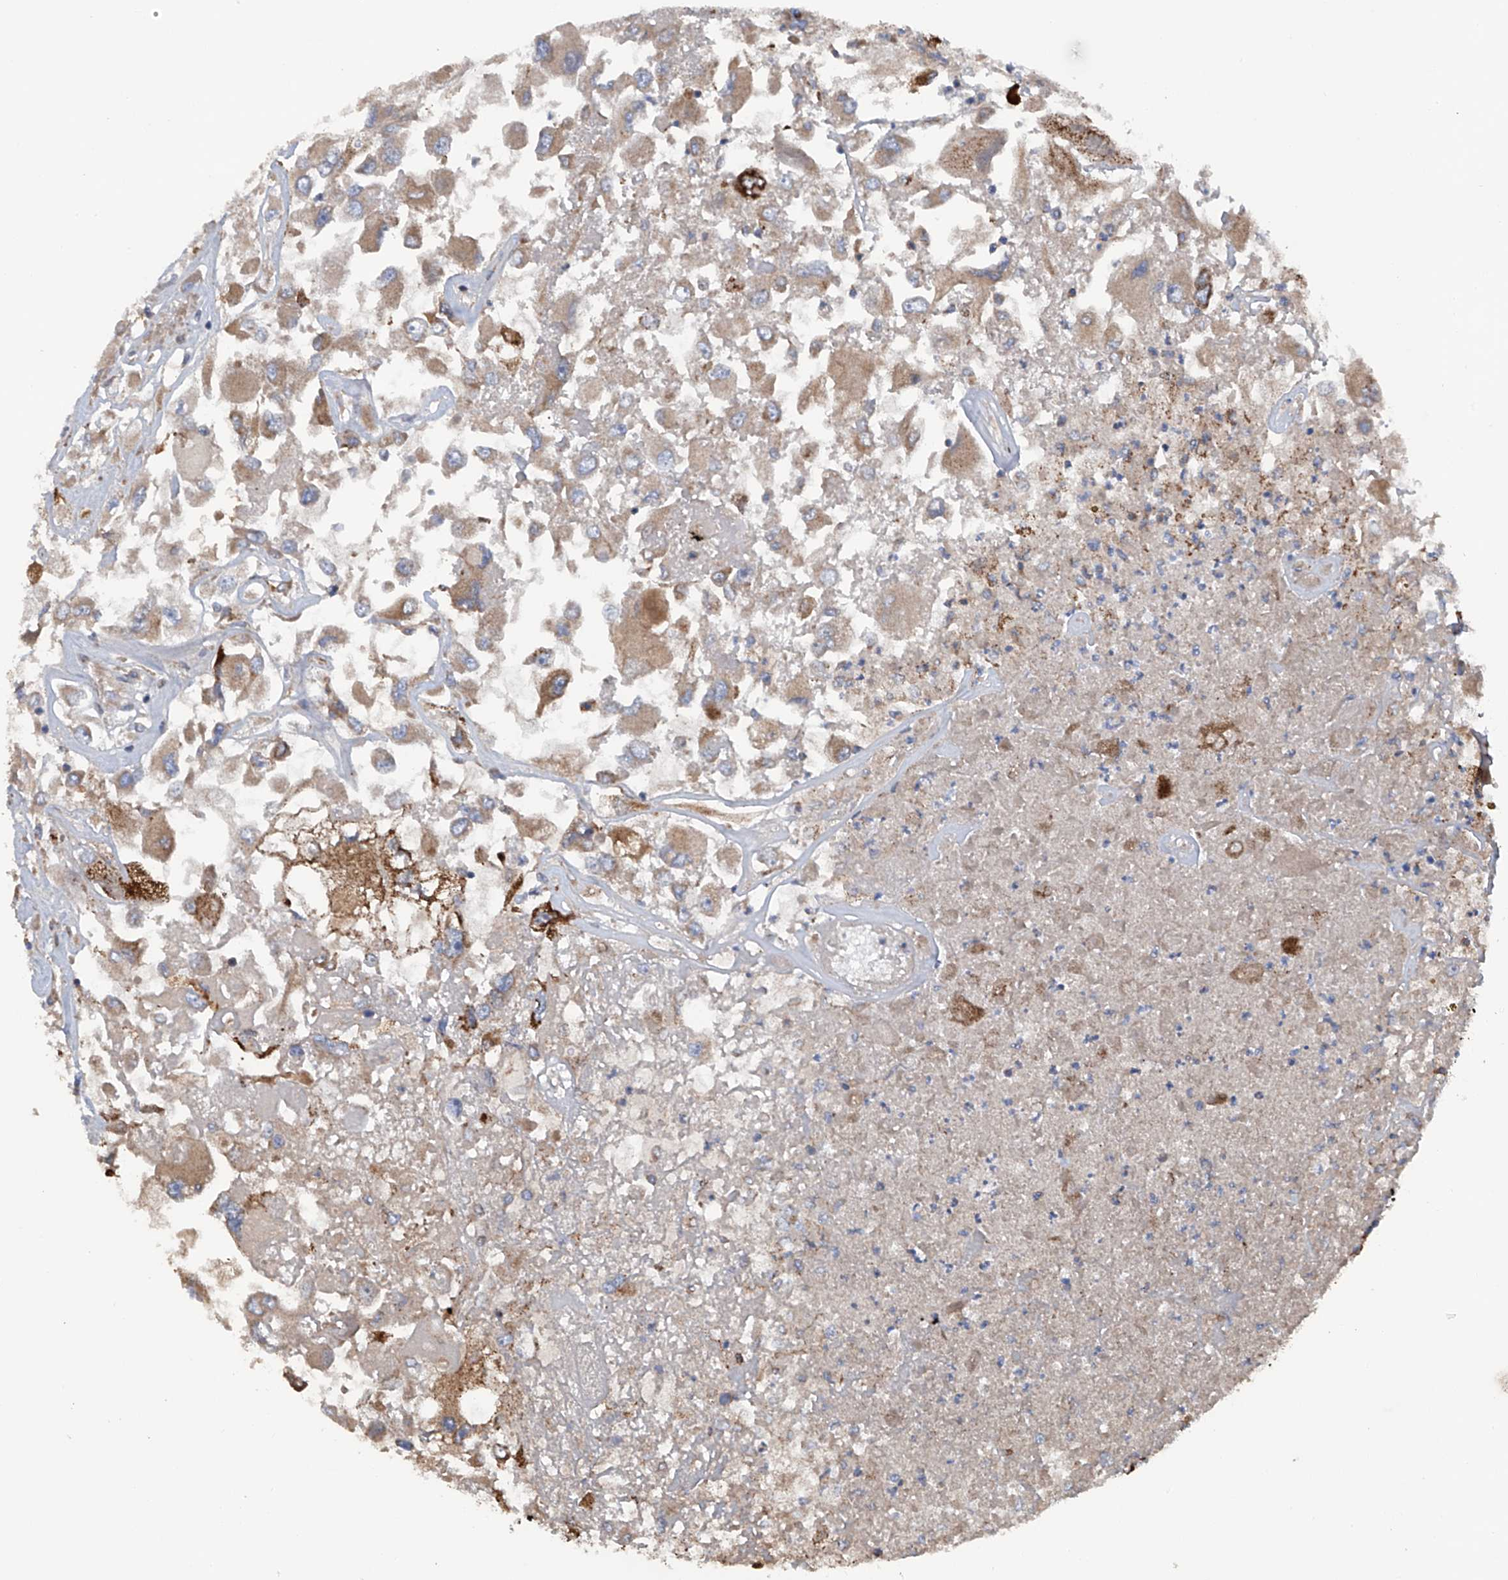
{"staining": {"intensity": "moderate", "quantity": "25%-75%", "location": "cytoplasmic/membranous"}, "tissue": "renal cancer", "cell_type": "Tumor cells", "image_type": "cancer", "snomed": [{"axis": "morphology", "description": "Adenocarcinoma, NOS"}, {"axis": "topography", "description": "Kidney"}], "caption": "Brown immunohistochemical staining in human renal cancer (adenocarcinoma) displays moderate cytoplasmic/membranous expression in approximately 25%-75% of tumor cells. (IHC, brightfield microscopy, high magnification).", "gene": "ASCC3", "patient": {"sex": "female", "age": 52}}